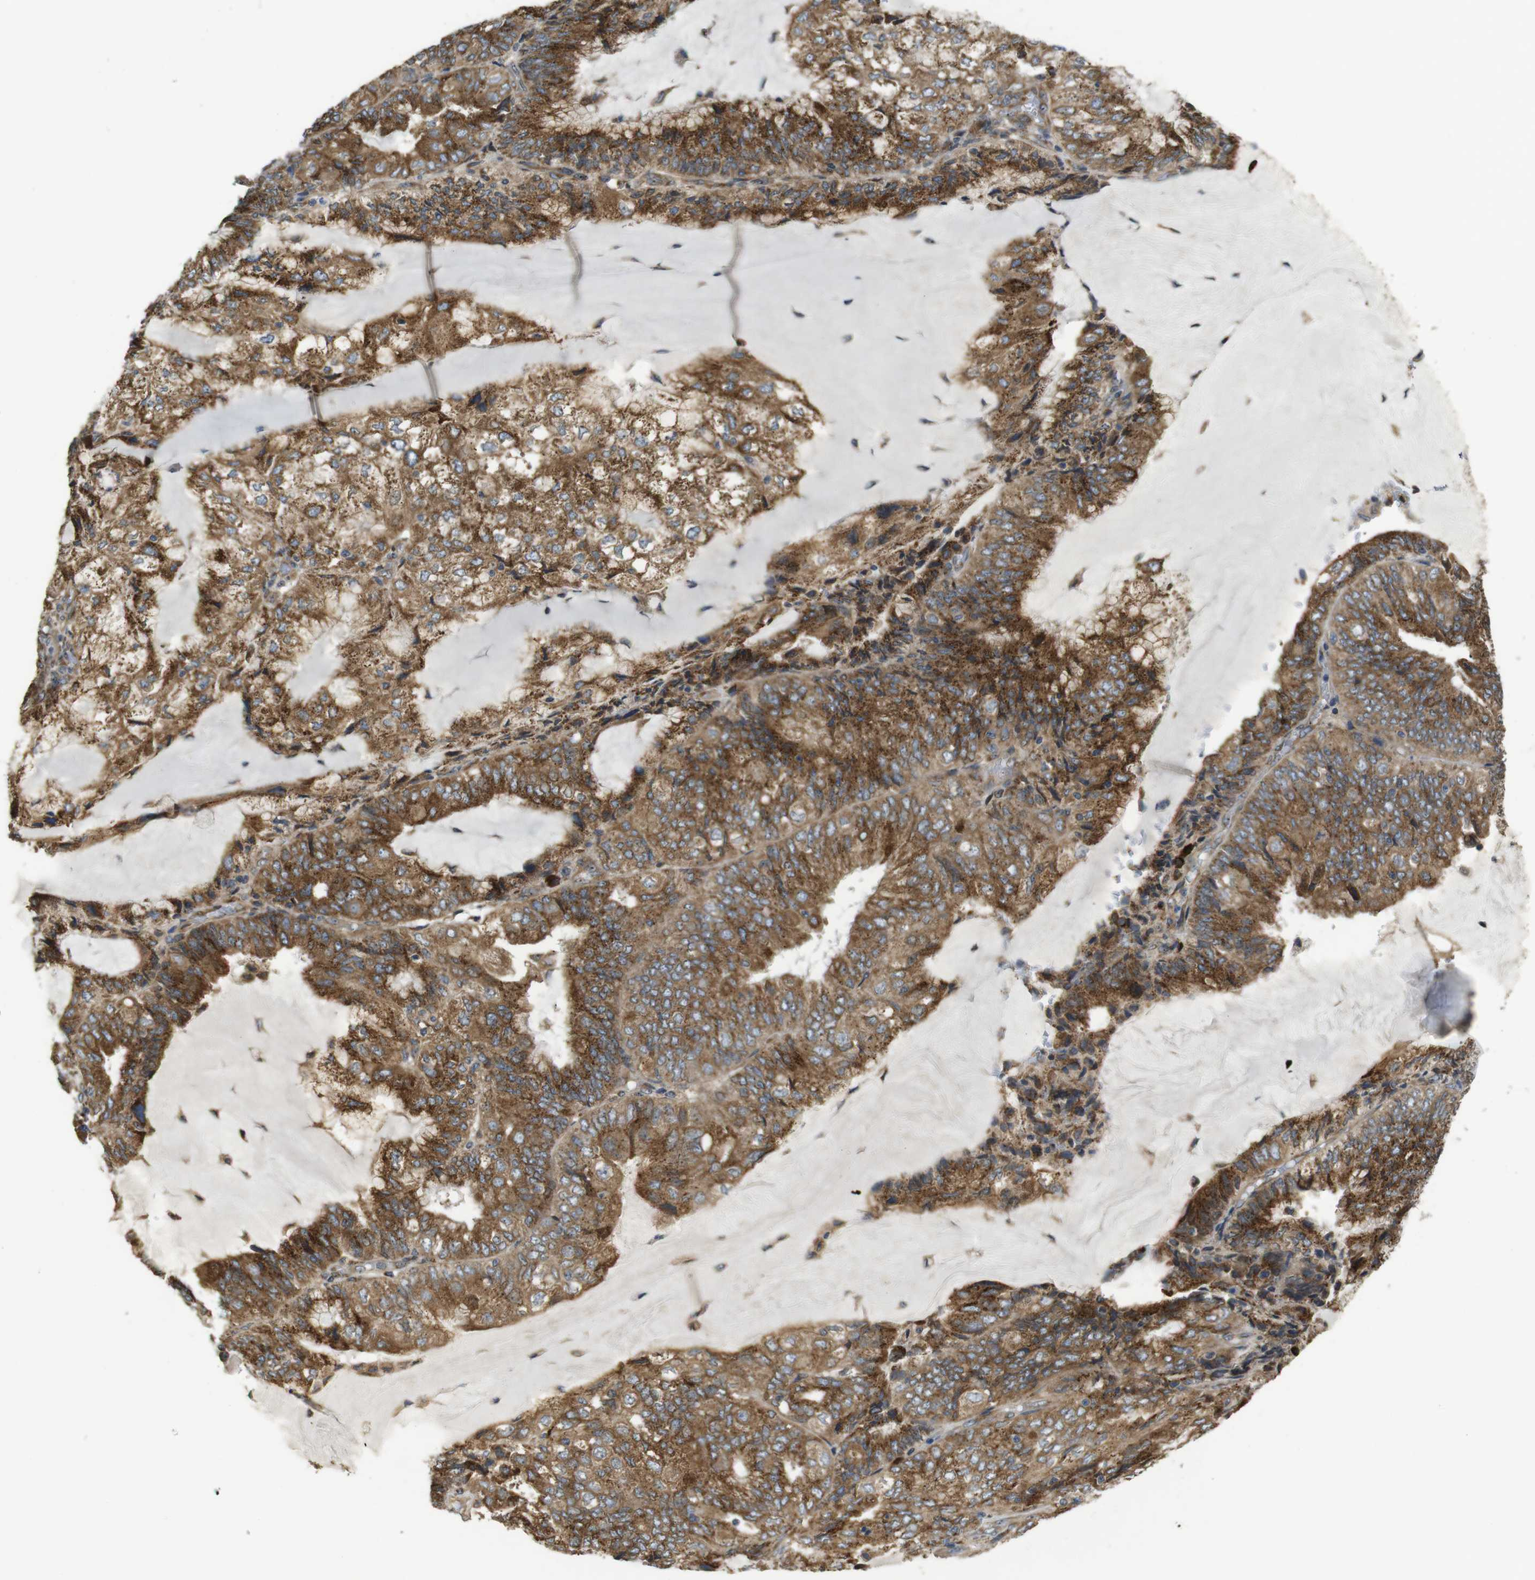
{"staining": {"intensity": "moderate", "quantity": ">75%", "location": "cytoplasmic/membranous"}, "tissue": "endometrial cancer", "cell_type": "Tumor cells", "image_type": "cancer", "snomed": [{"axis": "morphology", "description": "Adenocarcinoma, NOS"}, {"axis": "topography", "description": "Endometrium"}], "caption": "Approximately >75% of tumor cells in human endometrial cancer (adenocarcinoma) display moderate cytoplasmic/membranous protein expression as visualized by brown immunohistochemical staining.", "gene": "TMEM143", "patient": {"sex": "female", "age": 81}}